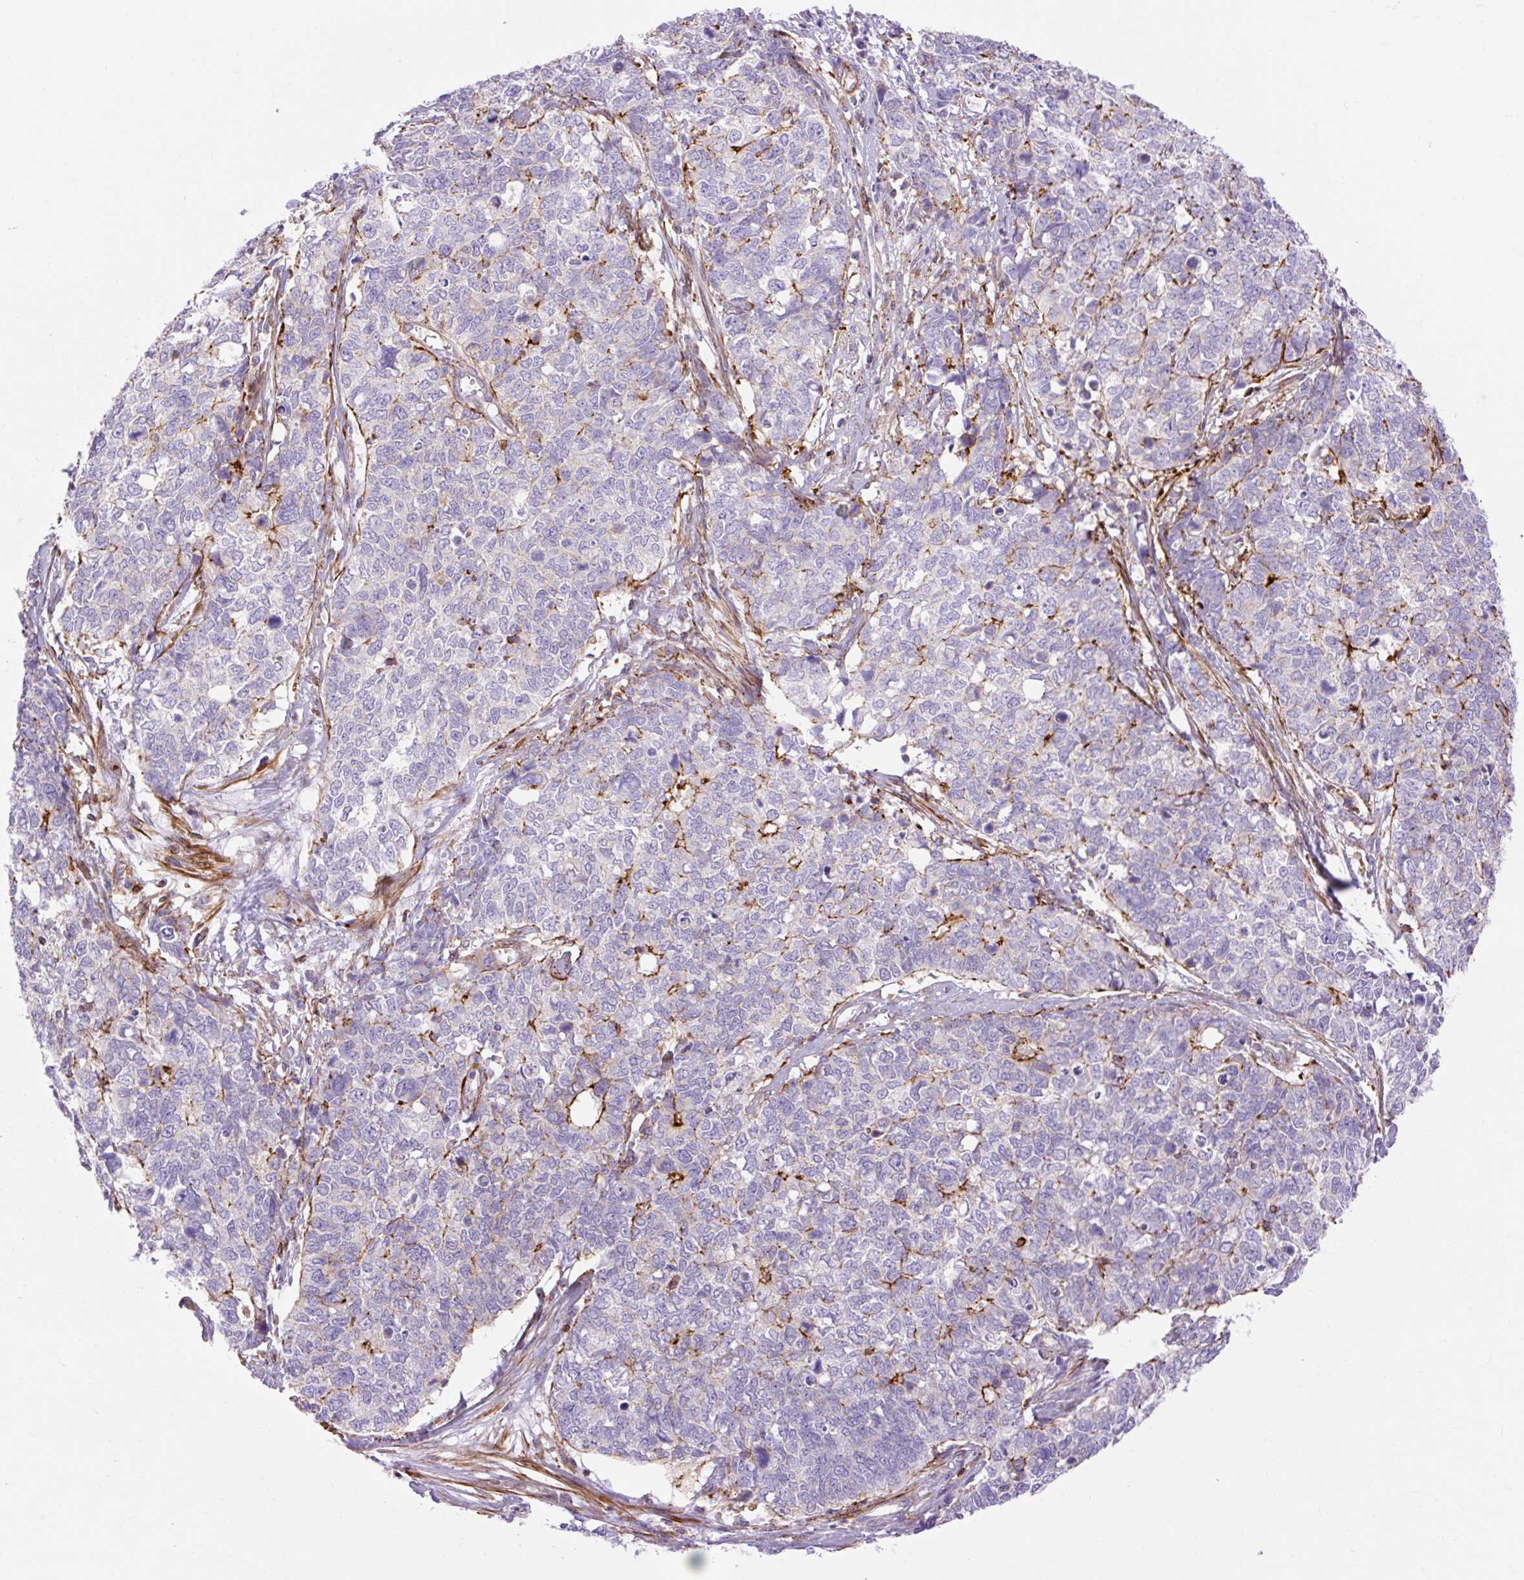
{"staining": {"intensity": "strong", "quantity": "<25%", "location": "cytoplasmic/membranous"}, "tissue": "cervical cancer", "cell_type": "Tumor cells", "image_type": "cancer", "snomed": [{"axis": "morphology", "description": "Squamous cell carcinoma, NOS"}, {"axis": "topography", "description": "Cervix"}], "caption": "IHC (DAB) staining of cervical cancer demonstrates strong cytoplasmic/membranous protein positivity in about <25% of tumor cells. (brown staining indicates protein expression, while blue staining denotes nuclei).", "gene": "CORO7-PAM16", "patient": {"sex": "female", "age": 63}}